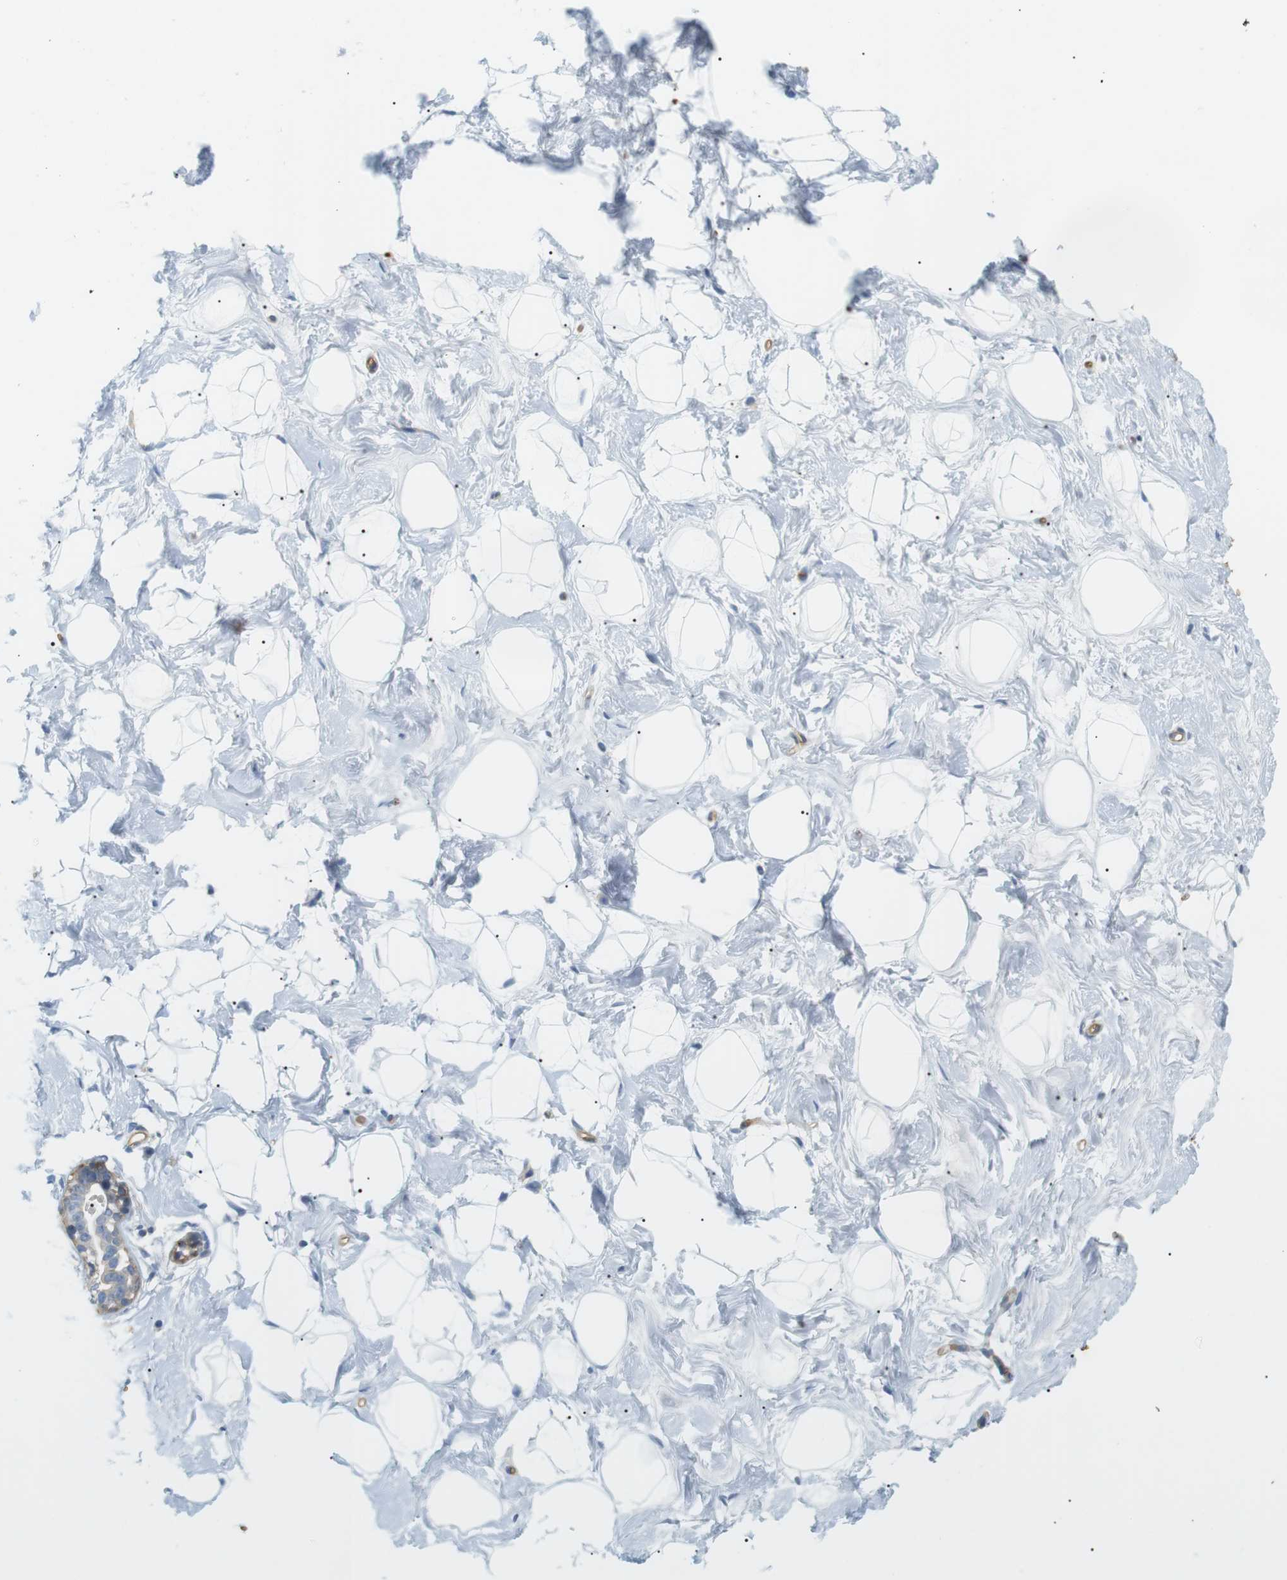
{"staining": {"intensity": "negative", "quantity": "none", "location": "none"}, "tissue": "breast", "cell_type": "Adipocytes", "image_type": "normal", "snomed": [{"axis": "morphology", "description": "Normal tissue, NOS"}, {"axis": "topography", "description": "Breast"}], "caption": "Adipocytes are negative for protein expression in benign human breast. (DAB (3,3'-diaminobenzidine) immunohistochemistry visualized using brightfield microscopy, high magnification).", "gene": "ADCY10", "patient": {"sex": "female", "age": 23}}